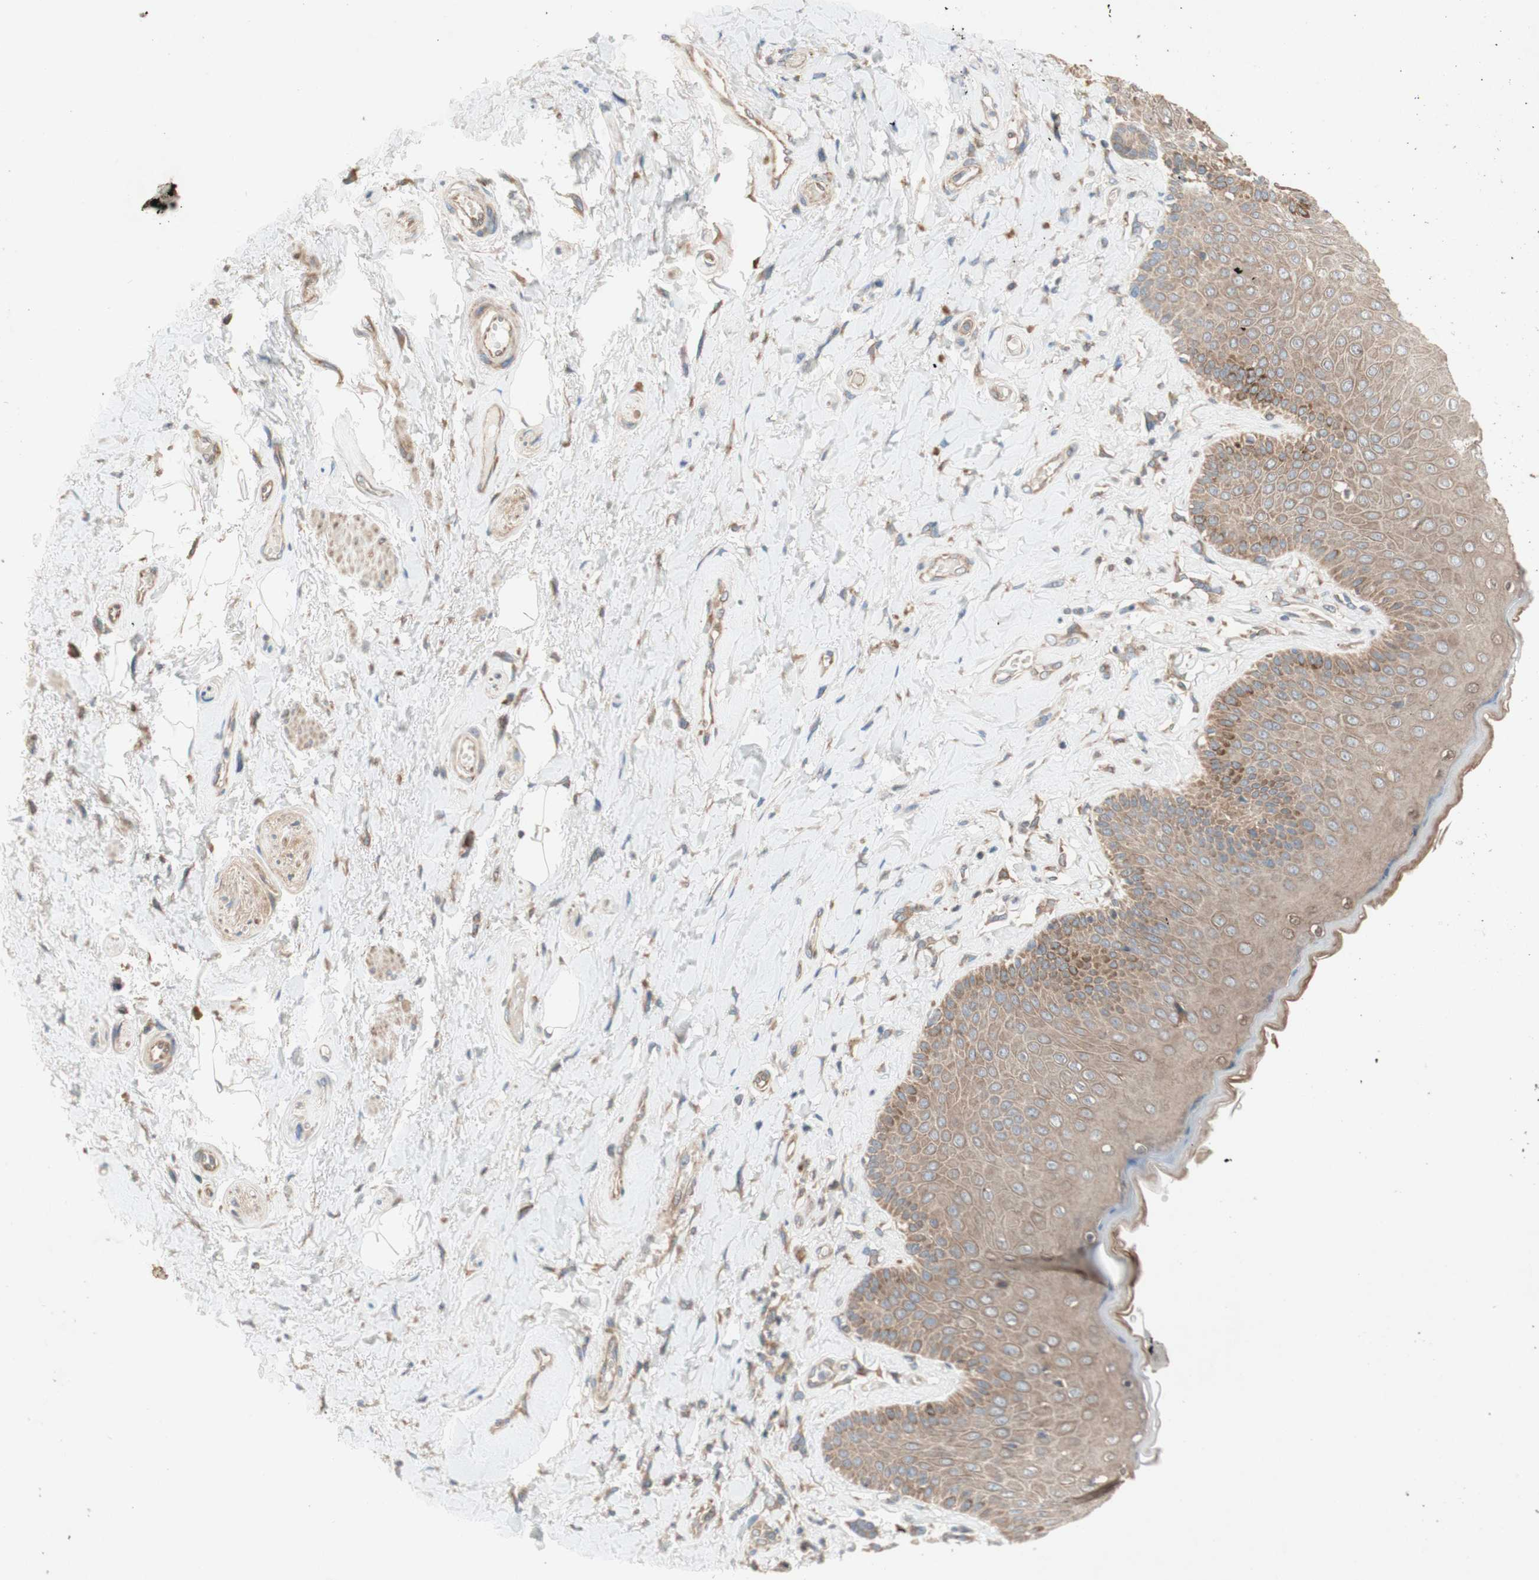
{"staining": {"intensity": "weak", "quantity": ">75%", "location": "cytoplasmic/membranous"}, "tissue": "skin", "cell_type": "Epidermal cells", "image_type": "normal", "snomed": [{"axis": "morphology", "description": "Normal tissue, NOS"}, {"axis": "topography", "description": "Anal"}], "caption": "Protein expression by immunohistochemistry displays weak cytoplasmic/membranous staining in approximately >75% of epidermal cells in normal skin.", "gene": "SOCS2", "patient": {"sex": "male", "age": 69}}